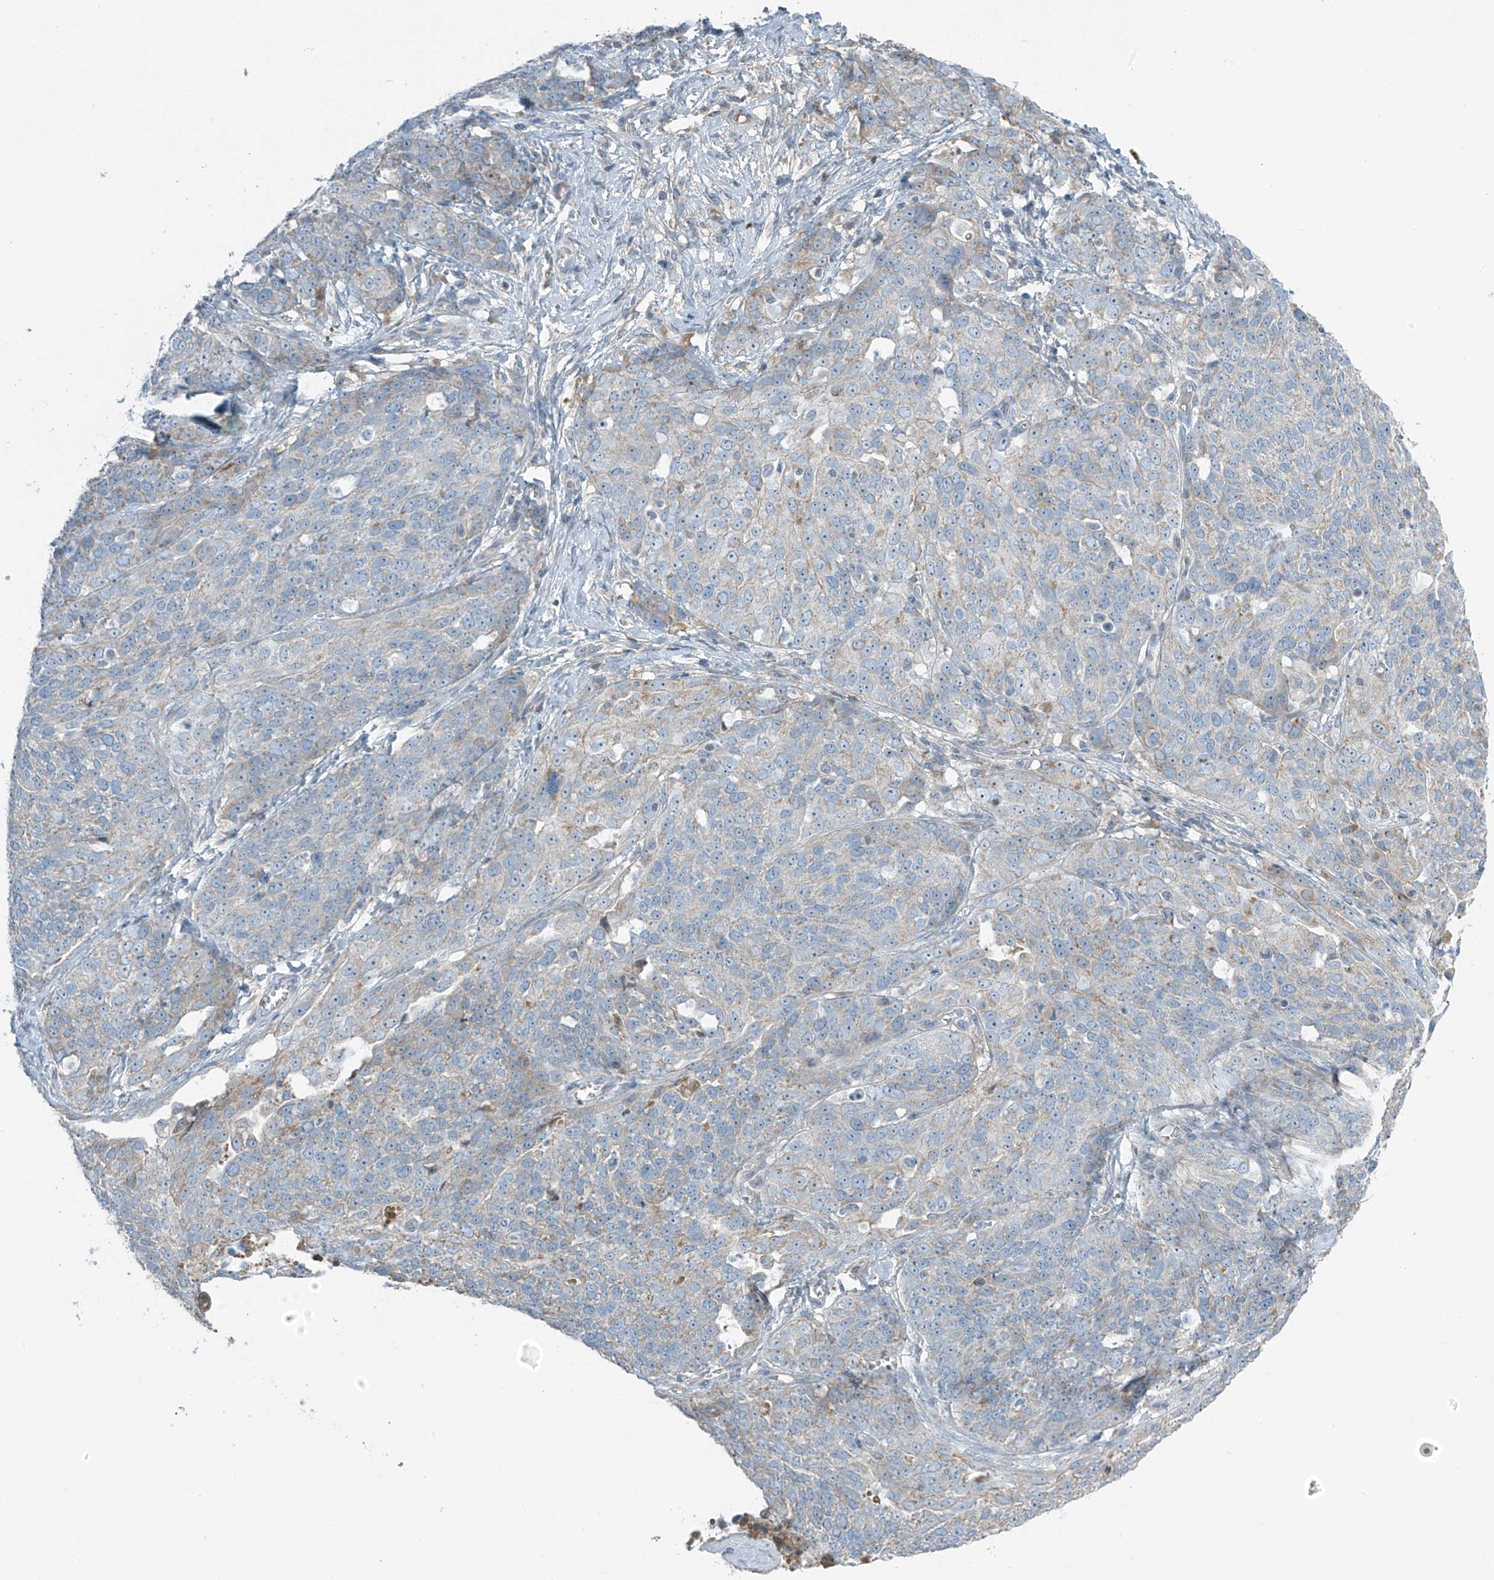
{"staining": {"intensity": "weak", "quantity": "<25%", "location": "cytoplasmic/membranous"}, "tissue": "ovarian cancer", "cell_type": "Tumor cells", "image_type": "cancer", "snomed": [{"axis": "morphology", "description": "Cystadenocarcinoma, serous, NOS"}, {"axis": "topography", "description": "Ovary"}], "caption": "IHC photomicrograph of neoplastic tissue: ovarian serous cystadenocarcinoma stained with DAB exhibits no significant protein expression in tumor cells.", "gene": "FAM131C", "patient": {"sex": "female", "age": 44}}